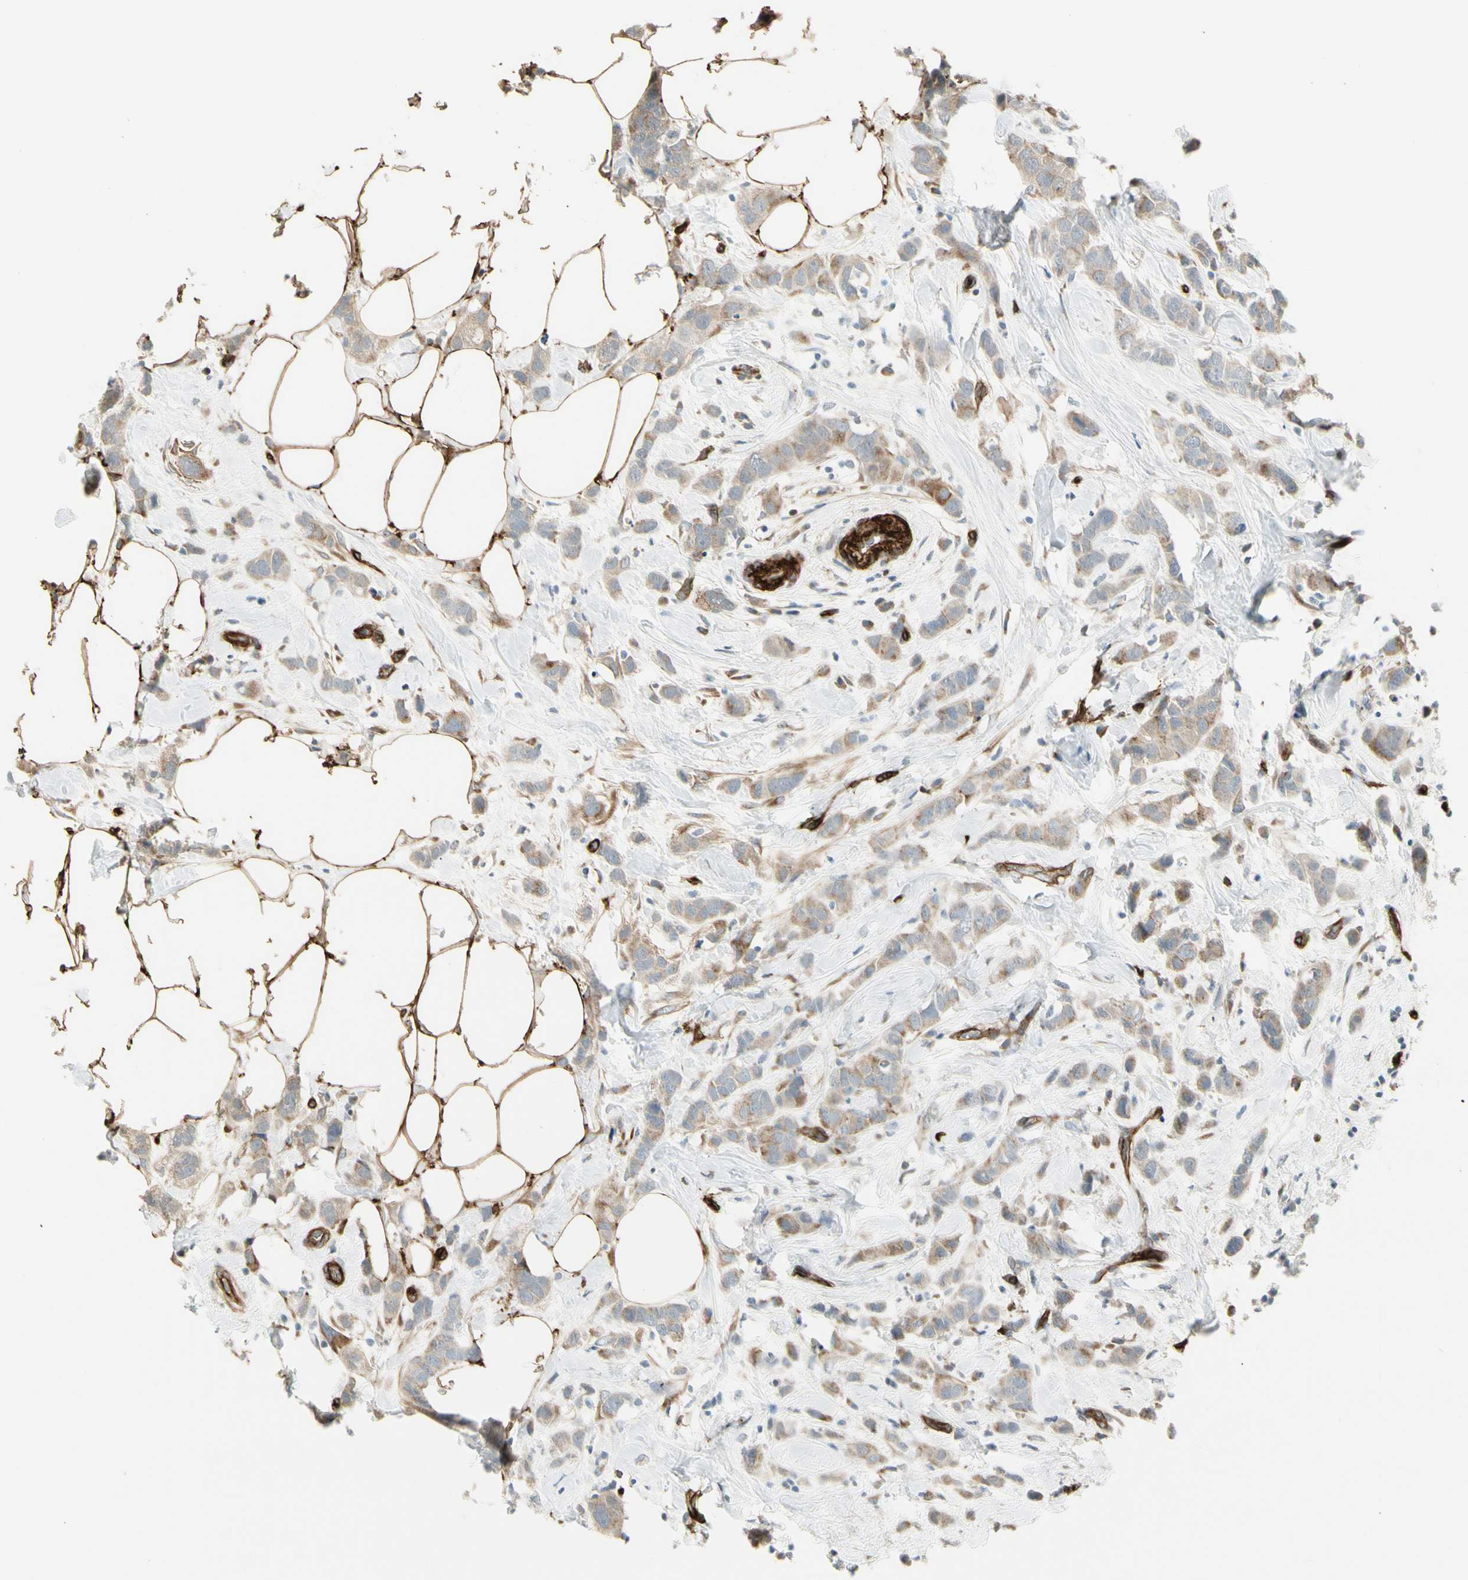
{"staining": {"intensity": "moderate", "quantity": "25%-75%", "location": "cytoplasmic/membranous"}, "tissue": "breast cancer", "cell_type": "Tumor cells", "image_type": "cancer", "snomed": [{"axis": "morphology", "description": "Normal tissue, NOS"}, {"axis": "morphology", "description": "Duct carcinoma"}, {"axis": "topography", "description": "Breast"}], "caption": "Immunohistochemistry (IHC) (DAB (3,3'-diaminobenzidine)) staining of human breast cancer (invasive ductal carcinoma) exhibits moderate cytoplasmic/membranous protein staining in approximately 25%-75% of tumor cells.", "gene": "MCAM", "patient": {"sex": "female", "age": 50}}